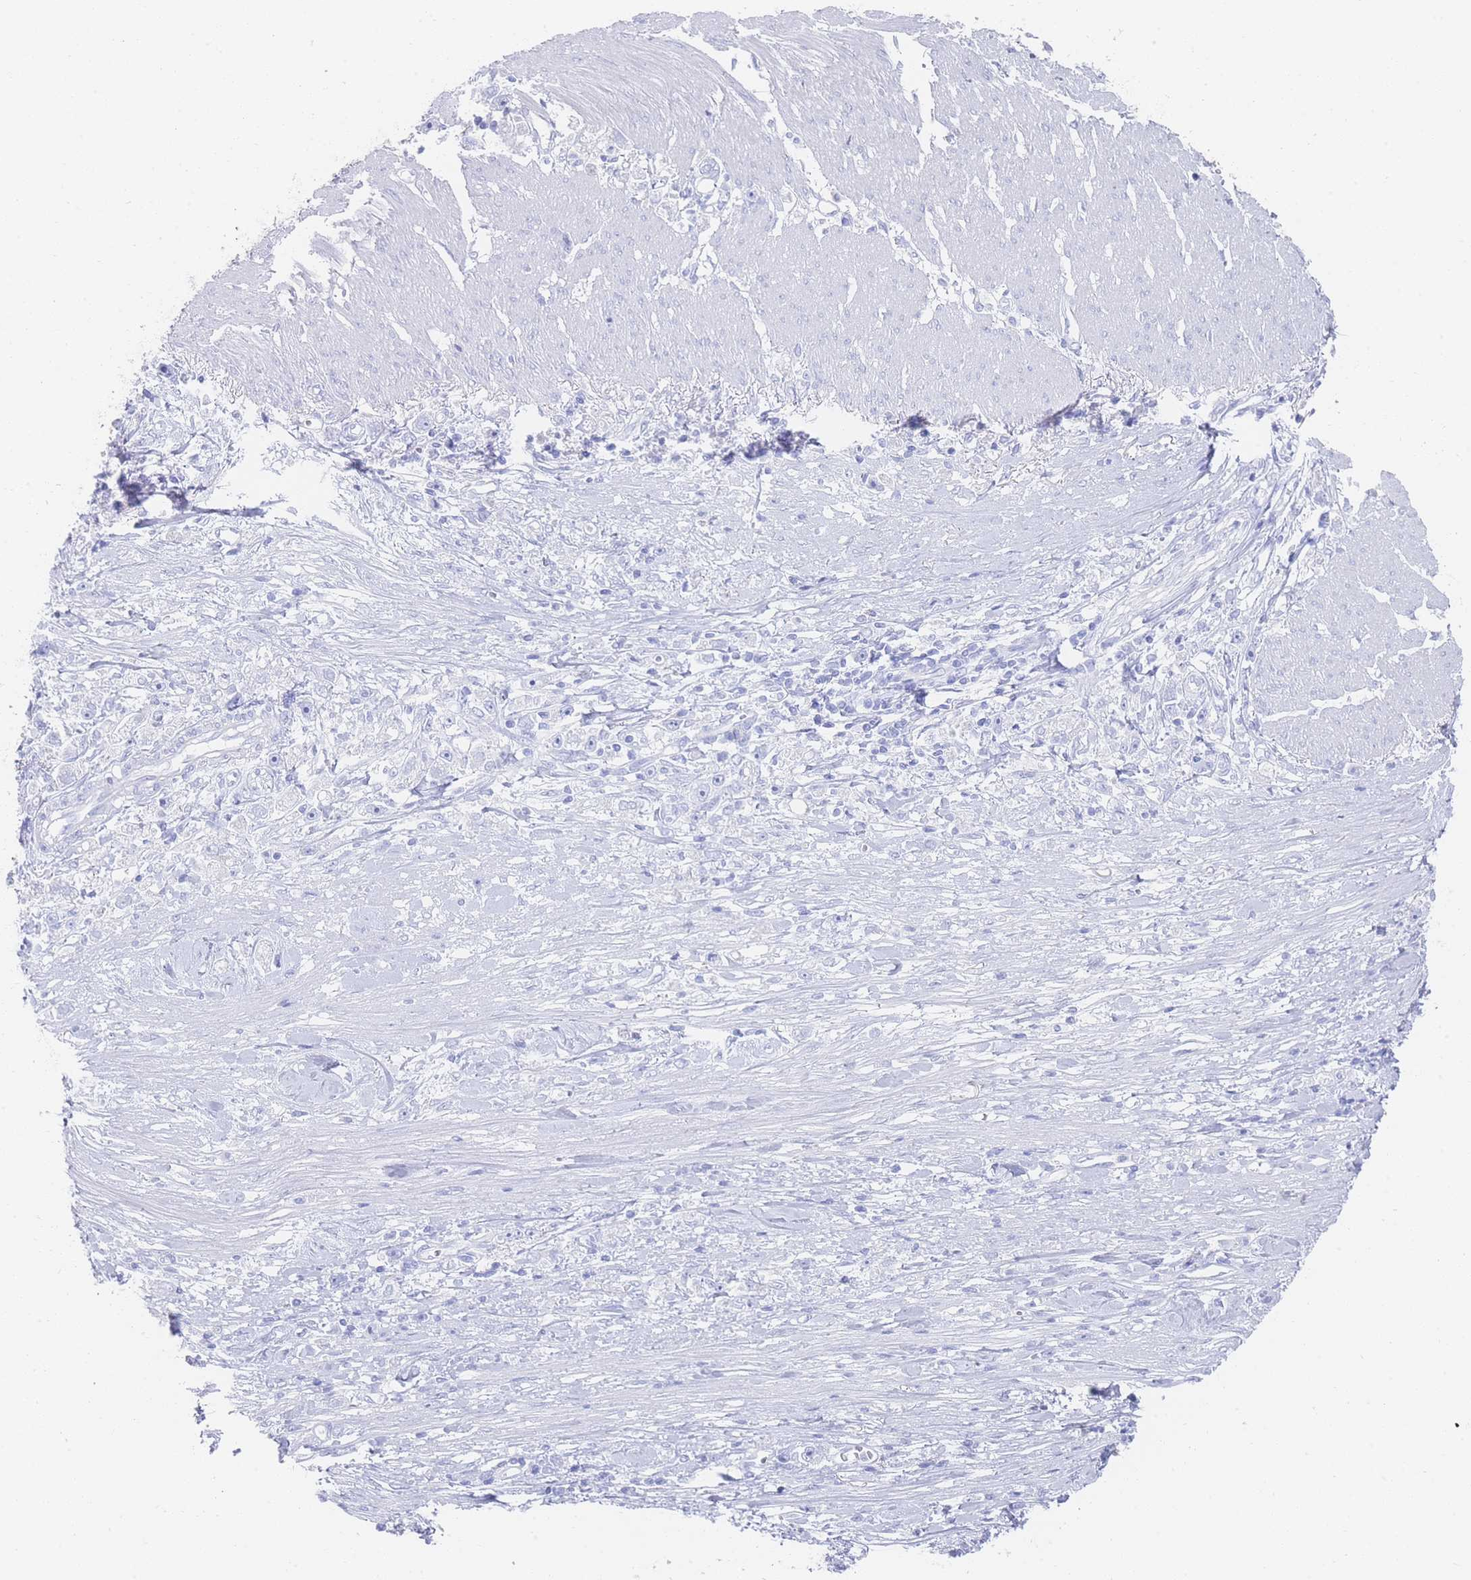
{"staining": {"intensity": "negative", "quantity": "none", "location": "none"}, "tissue": "stomach cancer", "cell_type": "Tumor cells", "image_type": "cancer", "snomed": [{"axis": "morphology", "description": "Adenocarcinoma, NOS"}, {"axis": "topography", "description": "Stomach"}], "caption": "High magnification brightfield microscopy of adenocarcinoma (stomach) stained with DAB (3,3'-diaminobenzidine) (brown) and counterstained with hematoxylin (blue): tumor cells show no significant positivity.", "gene": "LRRC37A", "patient": {"sex": "female", "age": 59}}